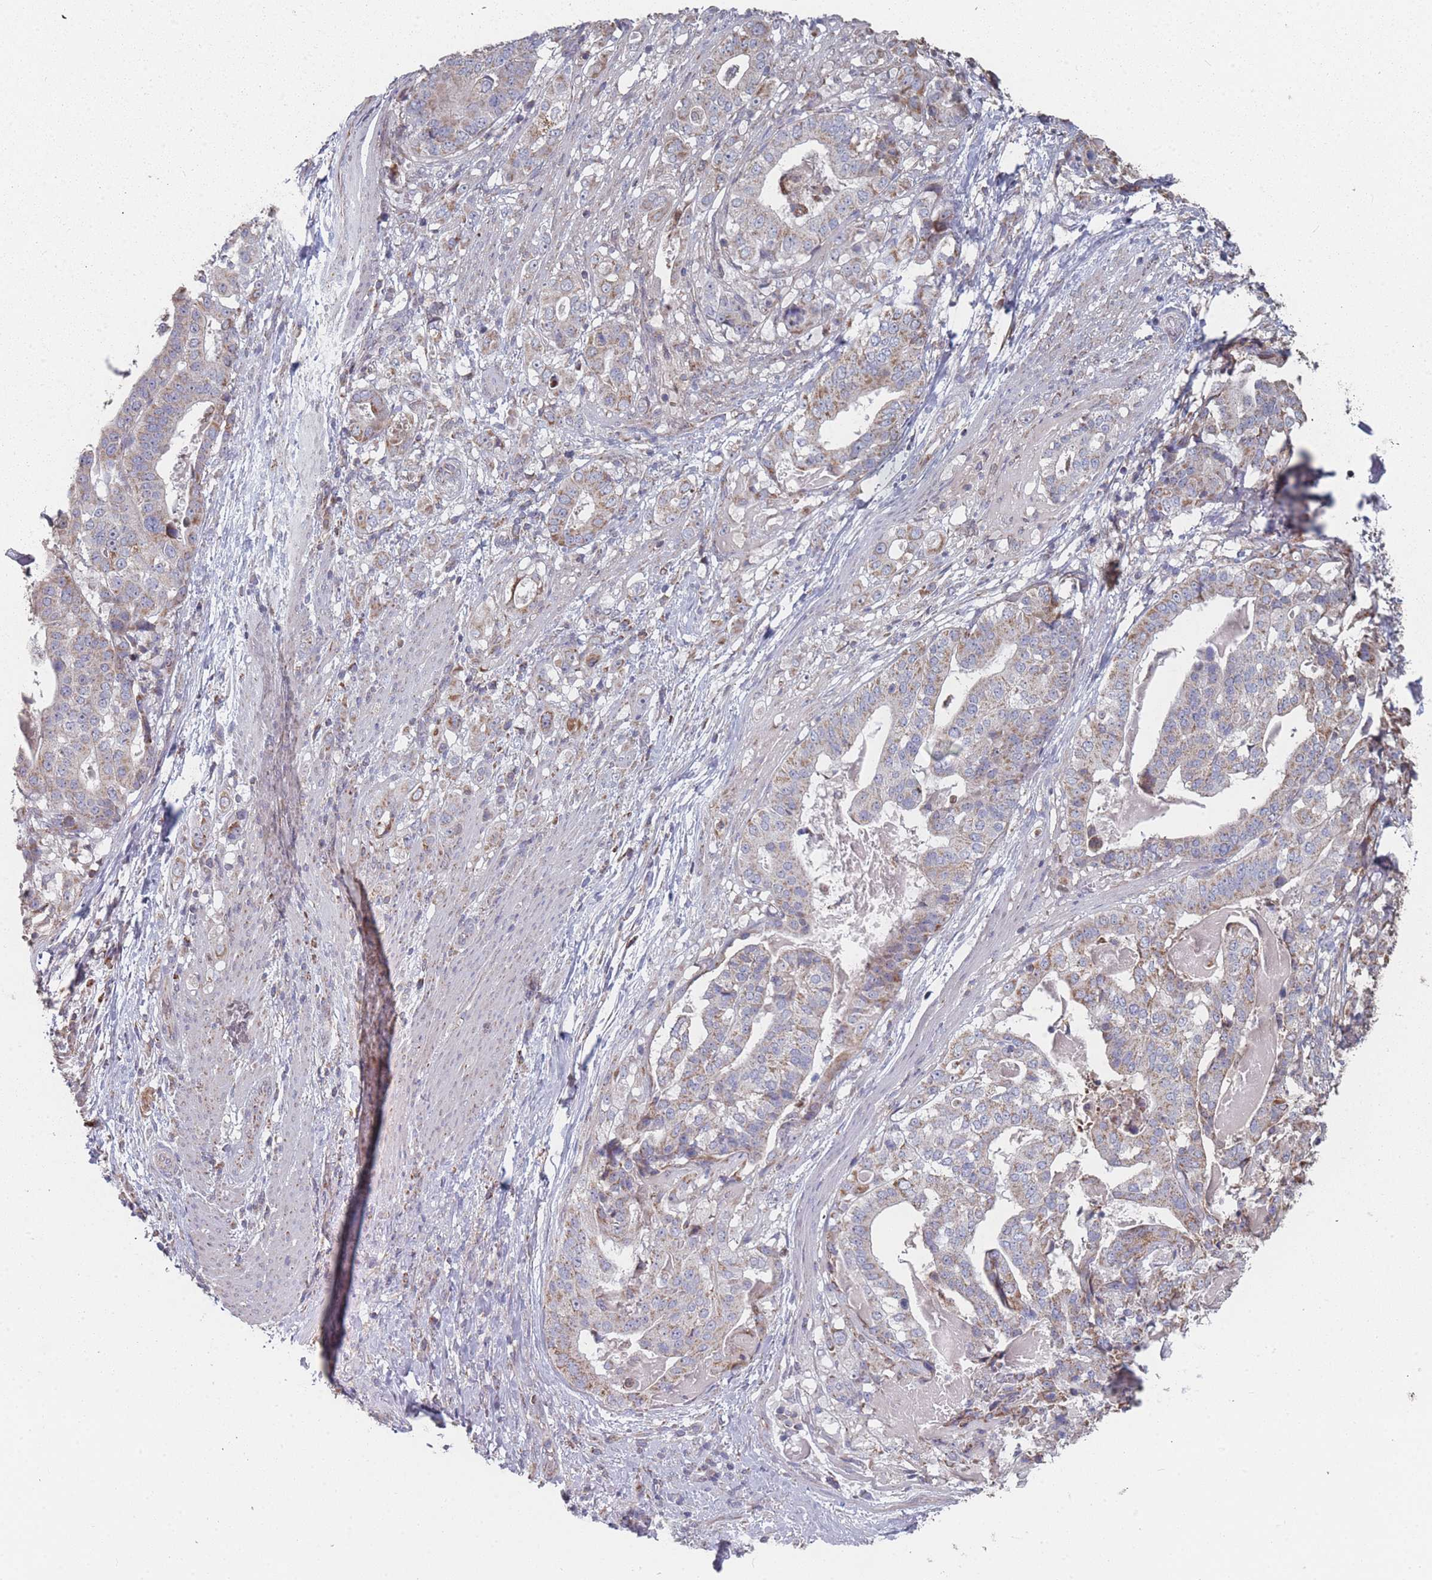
{"staining": {"intensity": "moderate", "quantity": ">75%", "location": "cytoplasmic/membranous"}, "tissue": "stomach cancer", "cell_type": "Tumor cells", "image_type": "cancer", "snomed": [{"axis": "morphology", "description": "Adenocarcinoma, NOS"}, {"axis": "topography", "description": "Stomach"}], "caption": "This image displays immunohistochemistry (IHC) staining of human stomach adenocarcinoma, with medium moderate cytoplasmic/membranous positivity in about >75% of tumor cells.", "gene": "PSMB3", "patient": {"sex": "male", "age": 48}}